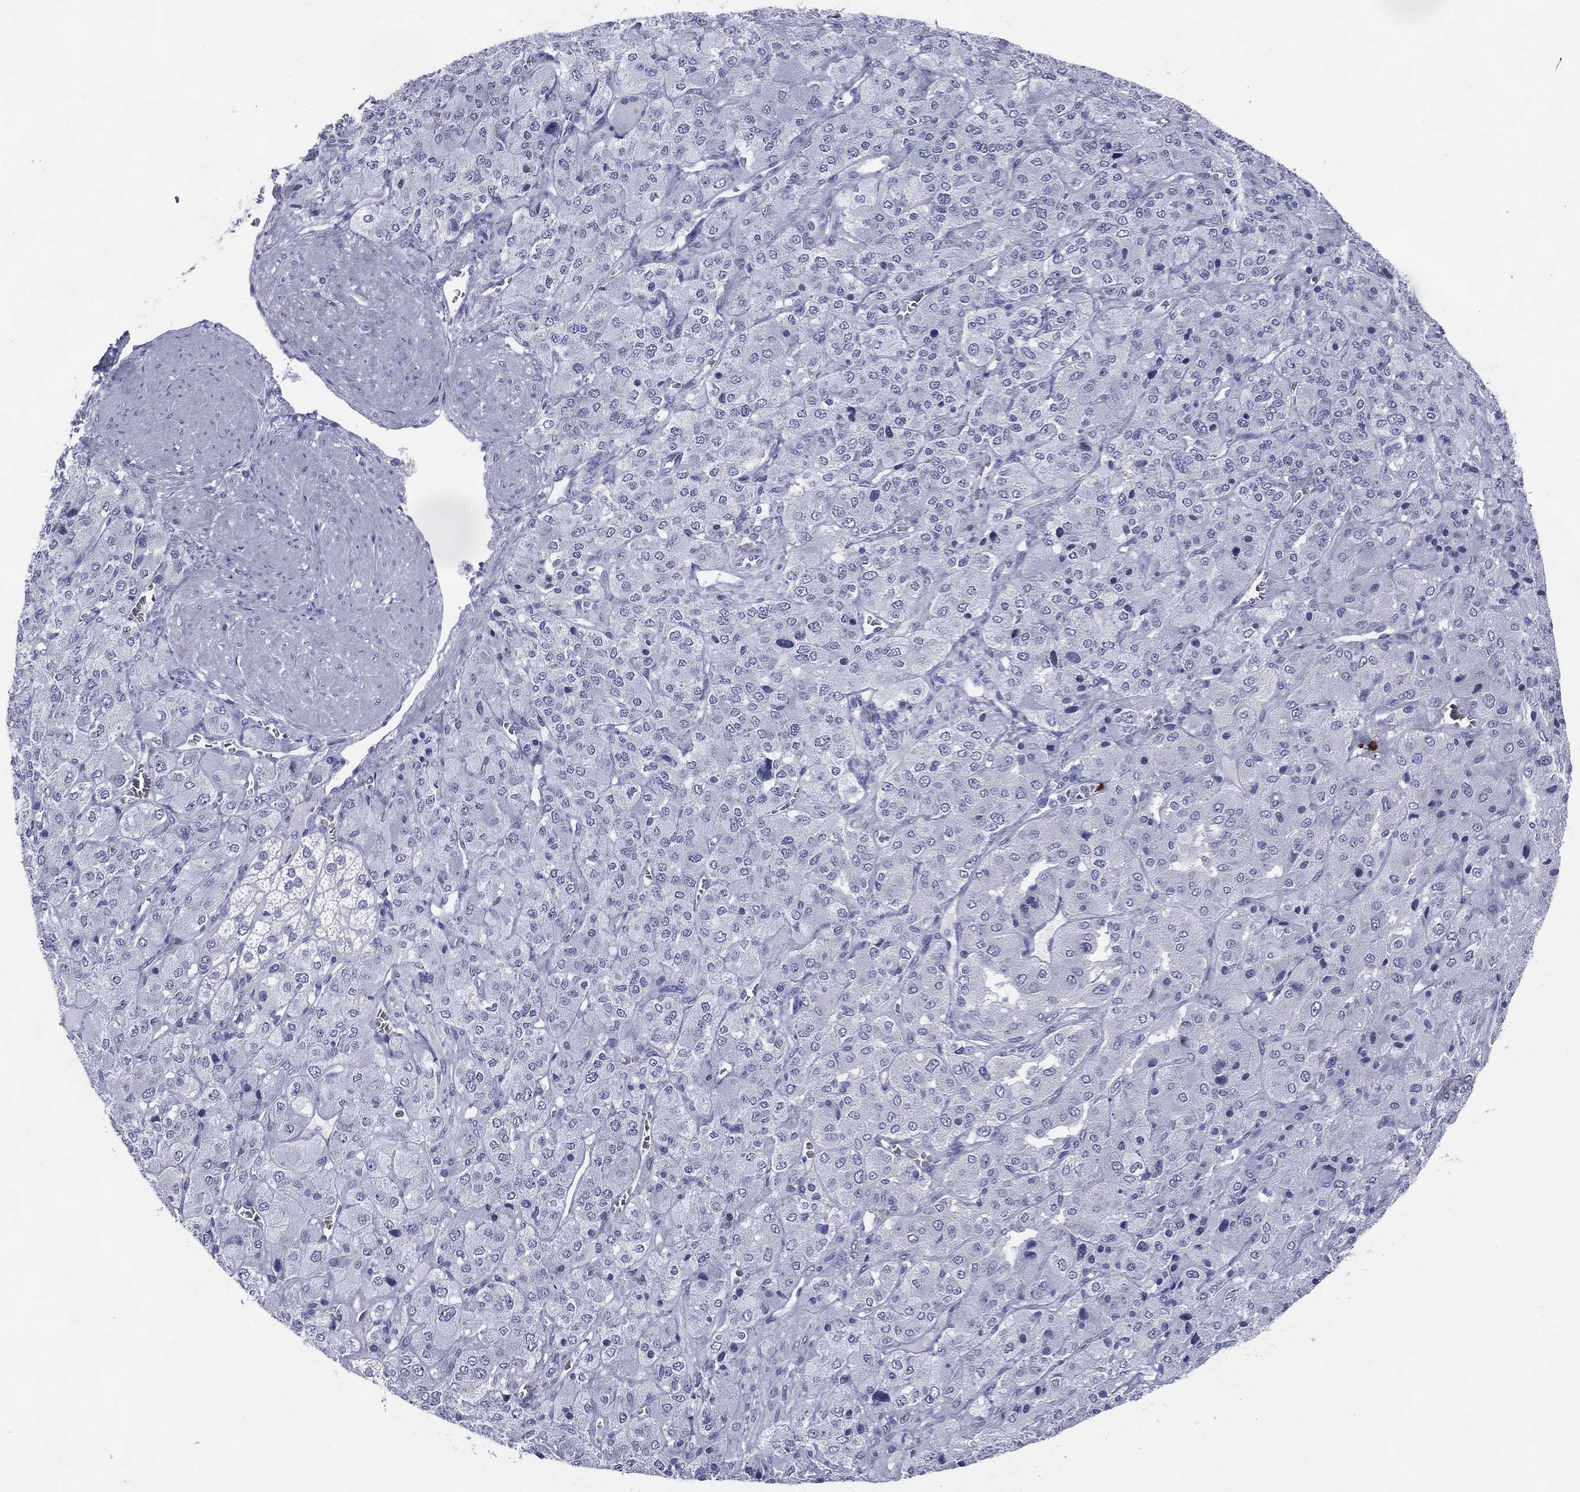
{"staining": {"intensity": "negative", "quantity": "none", "location": "none"}, "tissue": "adrenal gland", "cell_type": "Glandular cells", "image_type": "normal", "snomed": [{"axis": "morphology", "description": "Normal tissue, NOS"}, {"axis": "topography", "description": "Adrenal gland"}], "caption": "The immunohistochemistry (IHC) histopathology image has no significant staining in glandular cells of adrenal gland.", "gene": "CFAP58", "patient": {"sex": "female", "age": 60}}